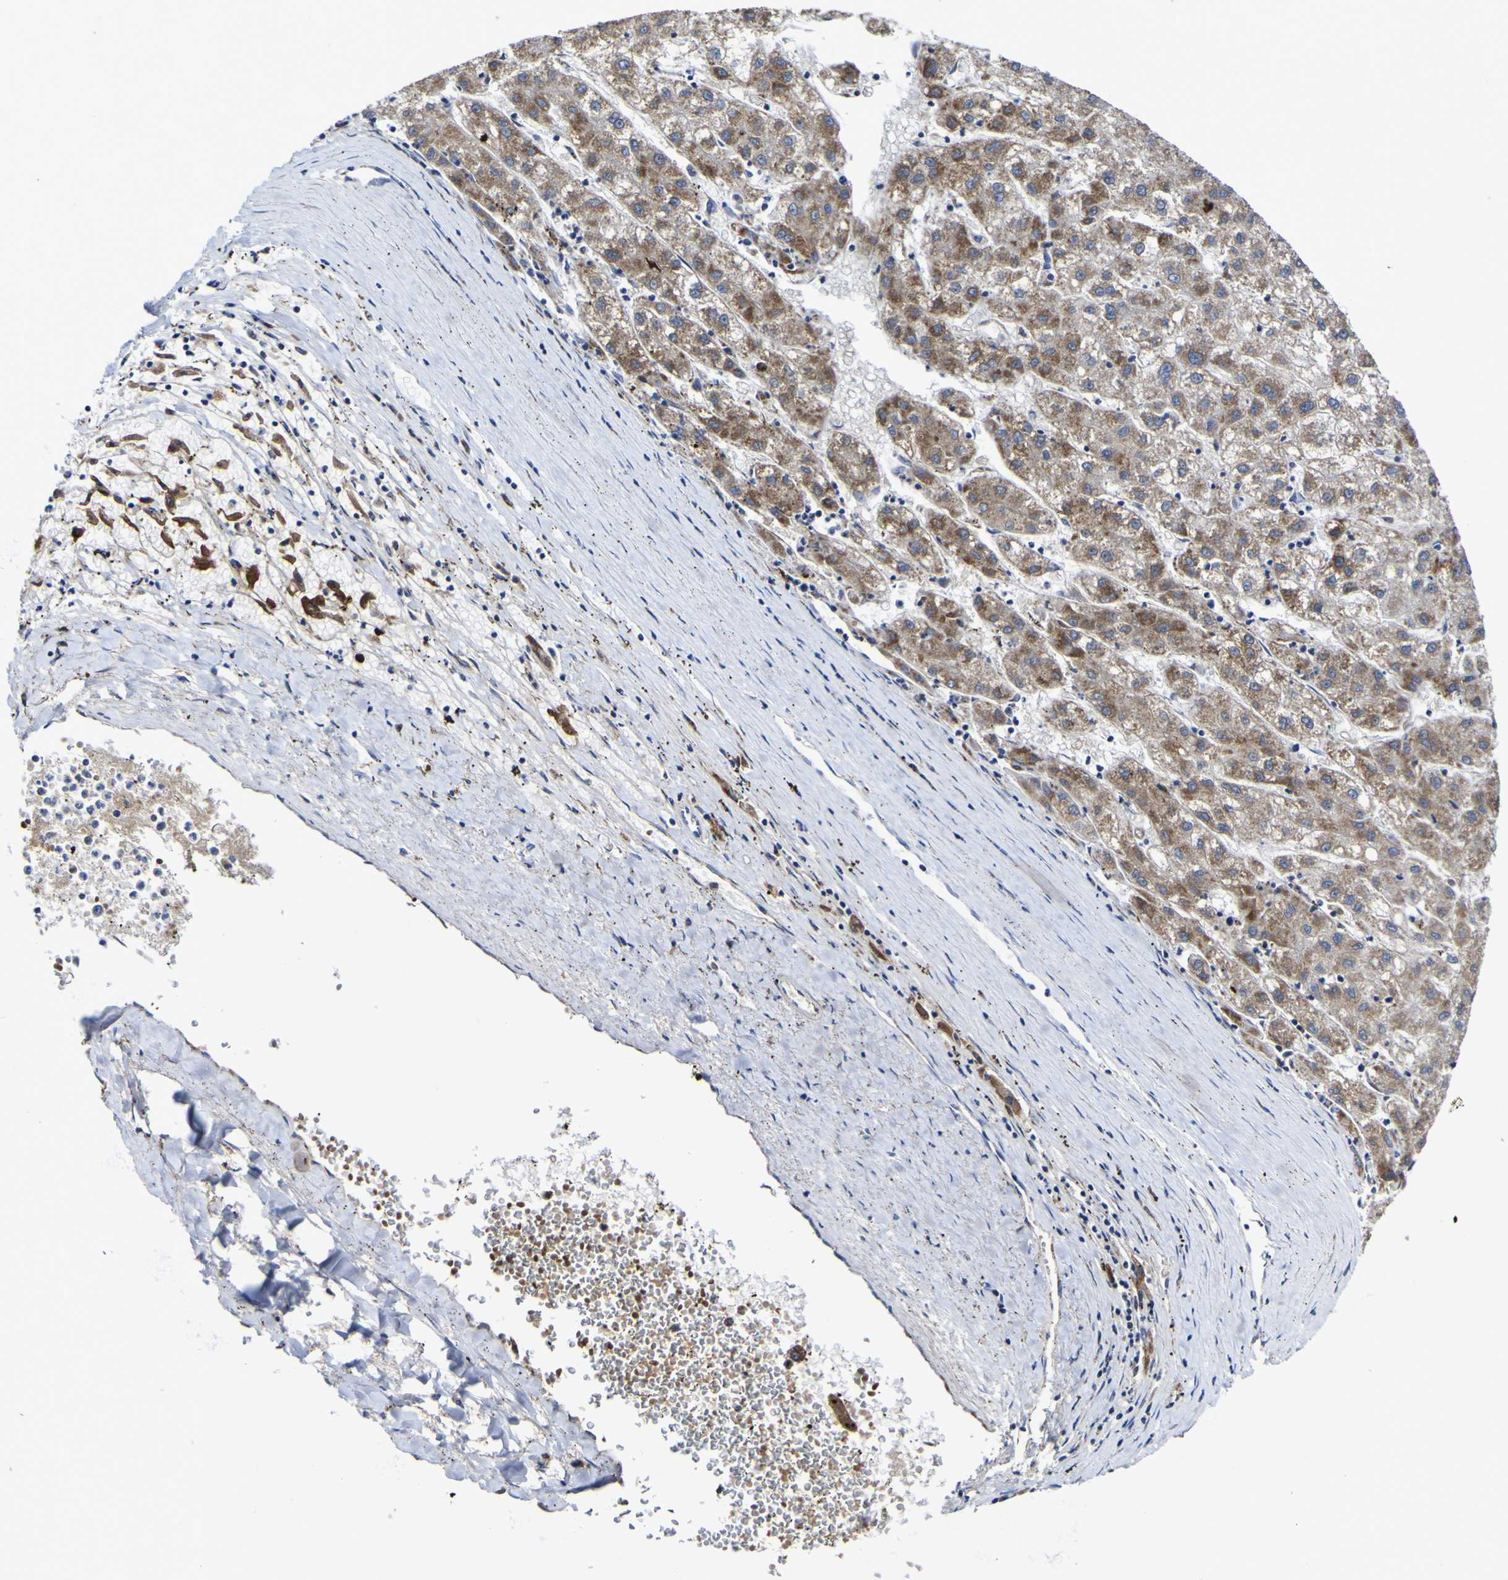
{"staining": {"intensity": "moderate", "quantity": ">75%", "location": "cytoplasmic/membranous"}, "tissue": "liver cancer", "cell_type": "Tumor cells", "image_type": "cancer", "snomed": [{"axis": "morphology", "description": "Carcinoma, Hepatocellular, NOS"}, {"axis": "topography", "description": "Liver"}], "caption": "A brown stain labels moderate cytoplasmic/membranous positivity of a protein in human liver cancer (hepatocellular carcinoma) tumor cells.", "gene": "CCDC90B", "patient": {"sex": "male", "age": 72}}